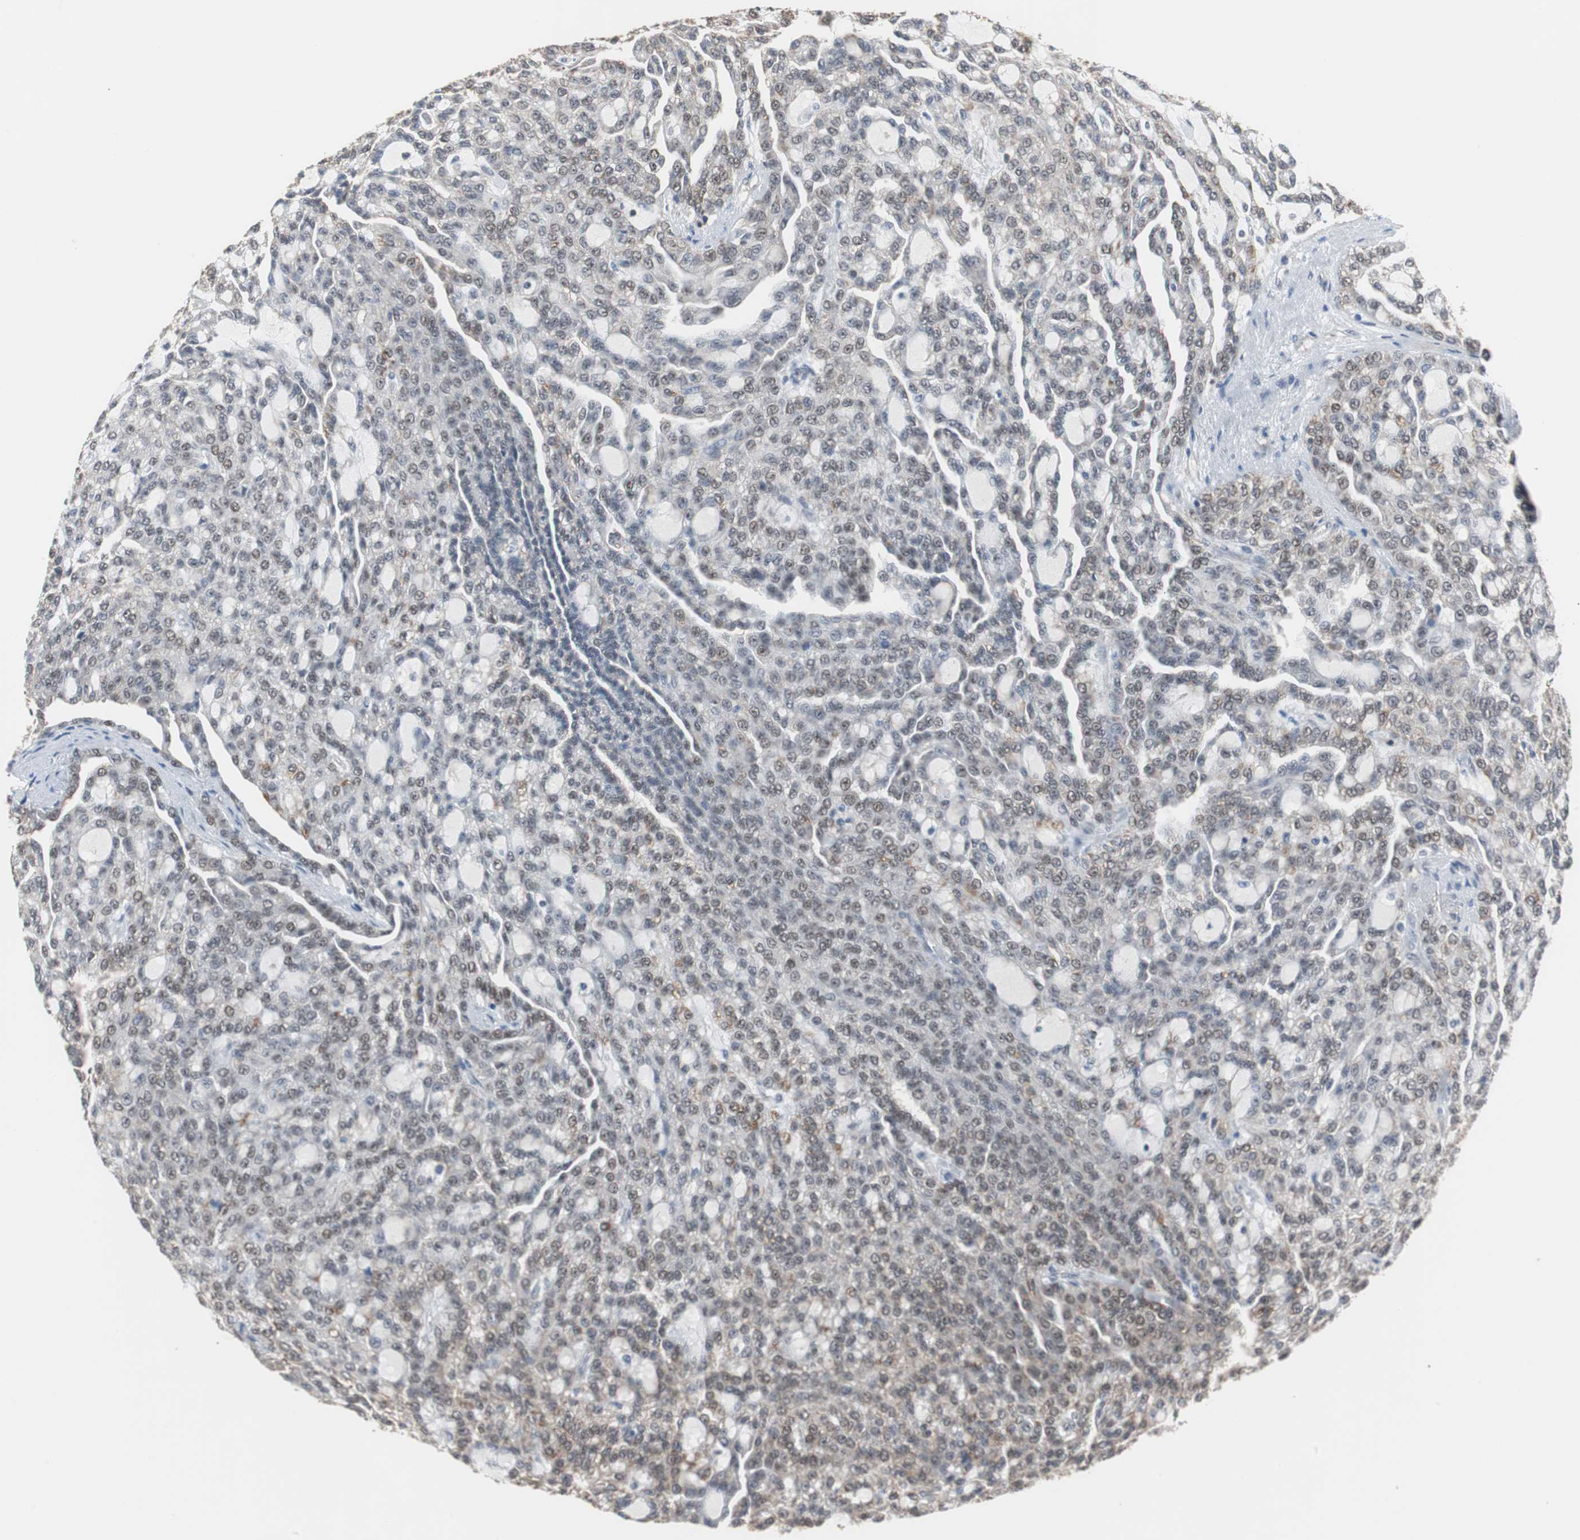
{"staining": {"intensity": "weak", "quantity": ">75%", "location": "nuclear"}, "tissue": "renal cancer", "cell_type": "Tumor cells", "image_type": "cancer", "snomed": [{"axis": "morphology", "description": "Adenocarcinoma, NOS"}, {"axis": "topography", "description": "Kidney"}], "caption": "Brown immunohistochemical staining in renal cancer (adenocarcinoma) exhibits weak nuclear positivity in approximately >75% of tumor cells.", "gene": "ZHX2", "patient": {"sex": "male", "age": 63}}